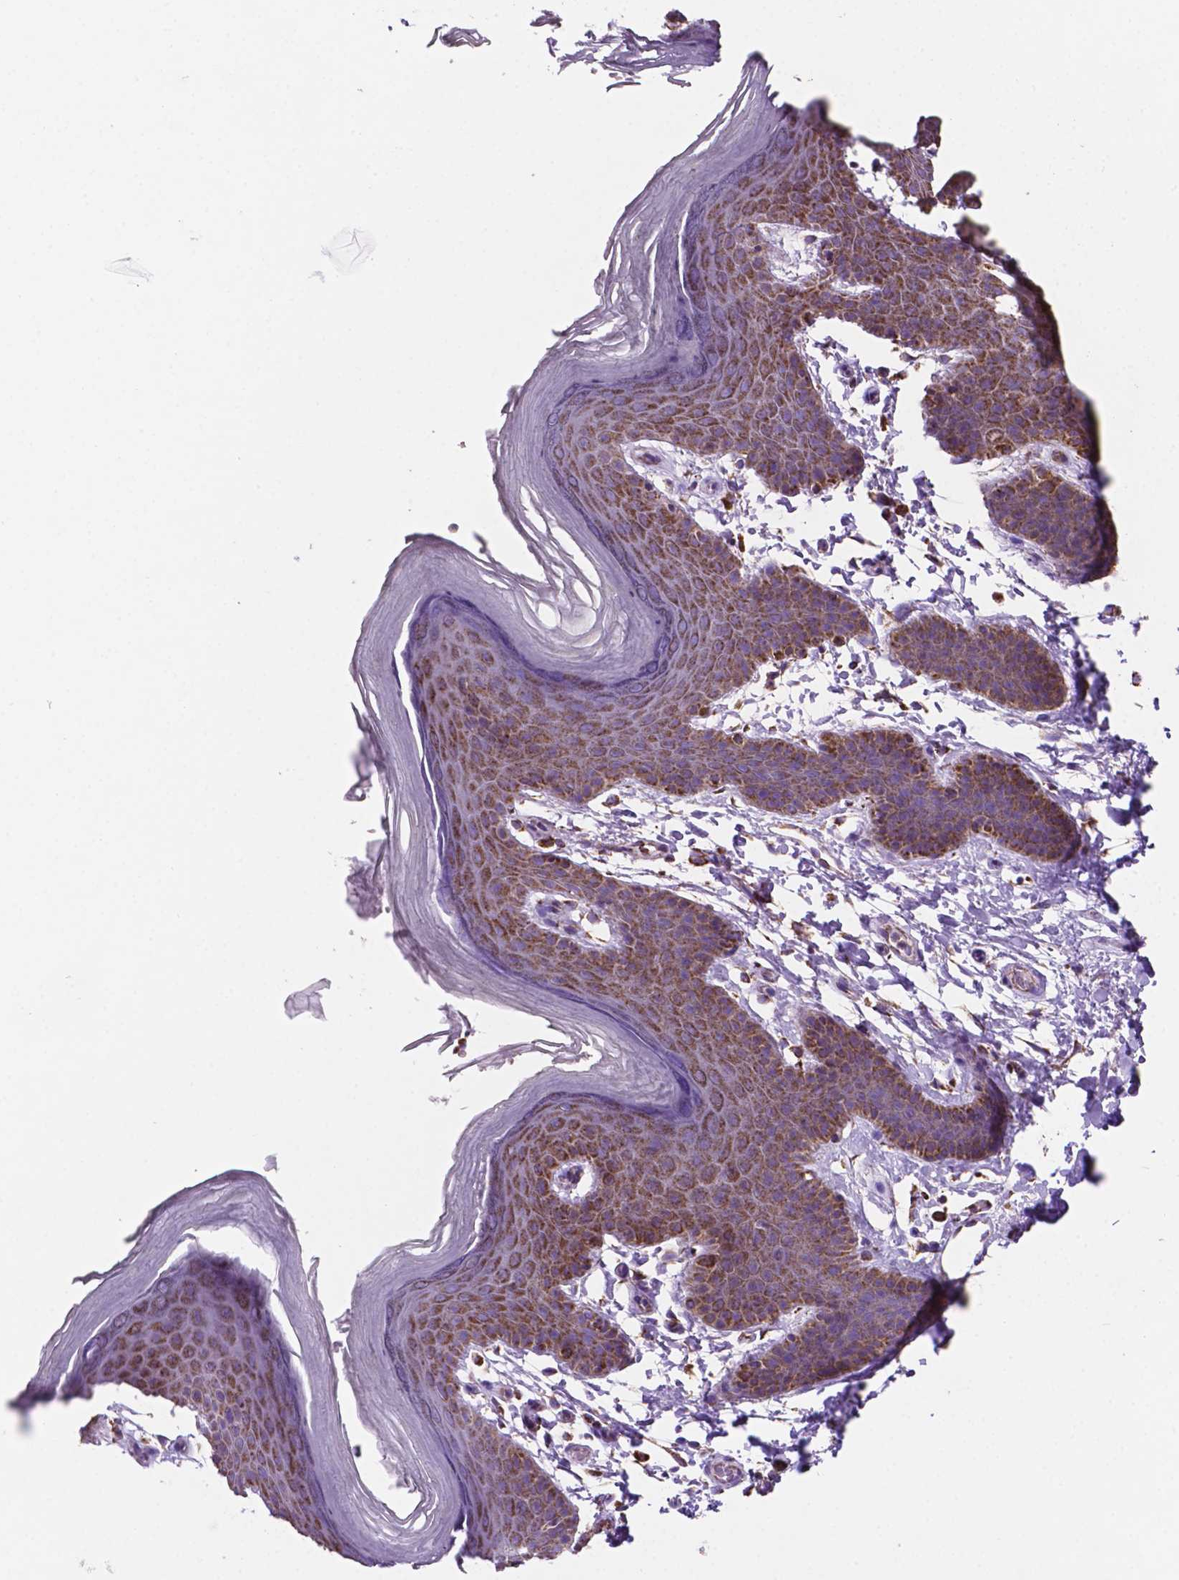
{"staining": {"intensity": "strong", "quantity": "25%-75%", "location": "cytoplasmic/membranous"}, "tissue": "skin", "cell_type": "Epidermal cells", "image_type": "normal", "snomed": [{"axis": "morphology", "description": "Normal tissue, NOS"}, {"axis": "topography", "description": "Anal"}], "caption": "Strong cytoplasmic/membranous expression is present in approximately 25%-75% of epidermal cells in normal skin.", "gene": "HSPD1", "patient": {"sex": "male", "age": 53}}